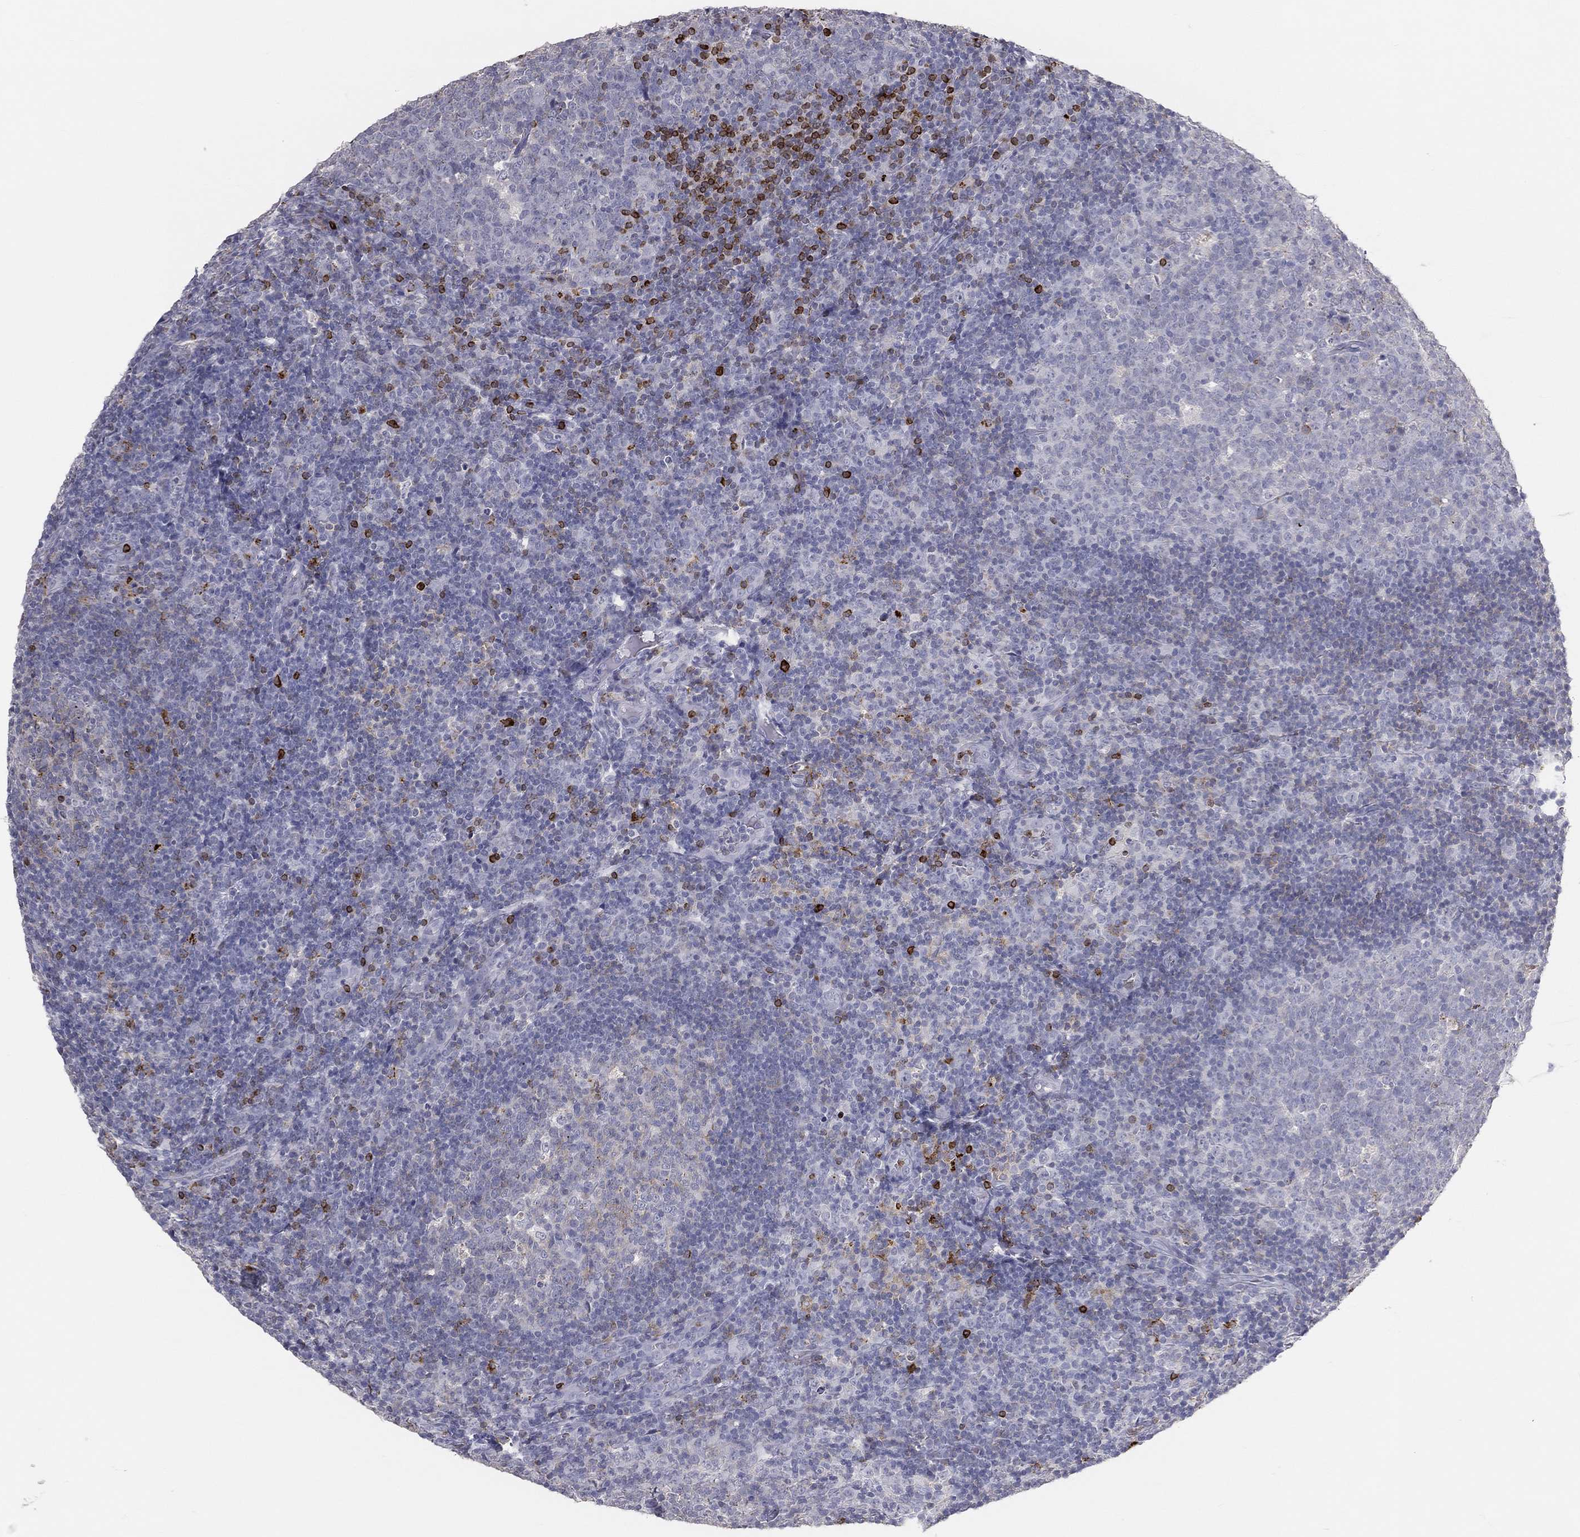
{"staining": {"intensity": "moderate", "quantity": "<25%", "location": "cytoplasmic/membranous"}, "tissue": "tonsil", "cell_type": "Germinal center cells", "image_type": "normal", "snomed": [{"axis": "morphology", "description": "Normal tissue, NOS"}, {"axis": "topography", "description": "Tonsil"}], "caption": "Germinal center cells reveal moderate cytoplasmic/membranous expression in about <25% of cells in unremarkable tonsil.", "gene": "CTSW", "patient": {"sex": "female", "age": 5}}